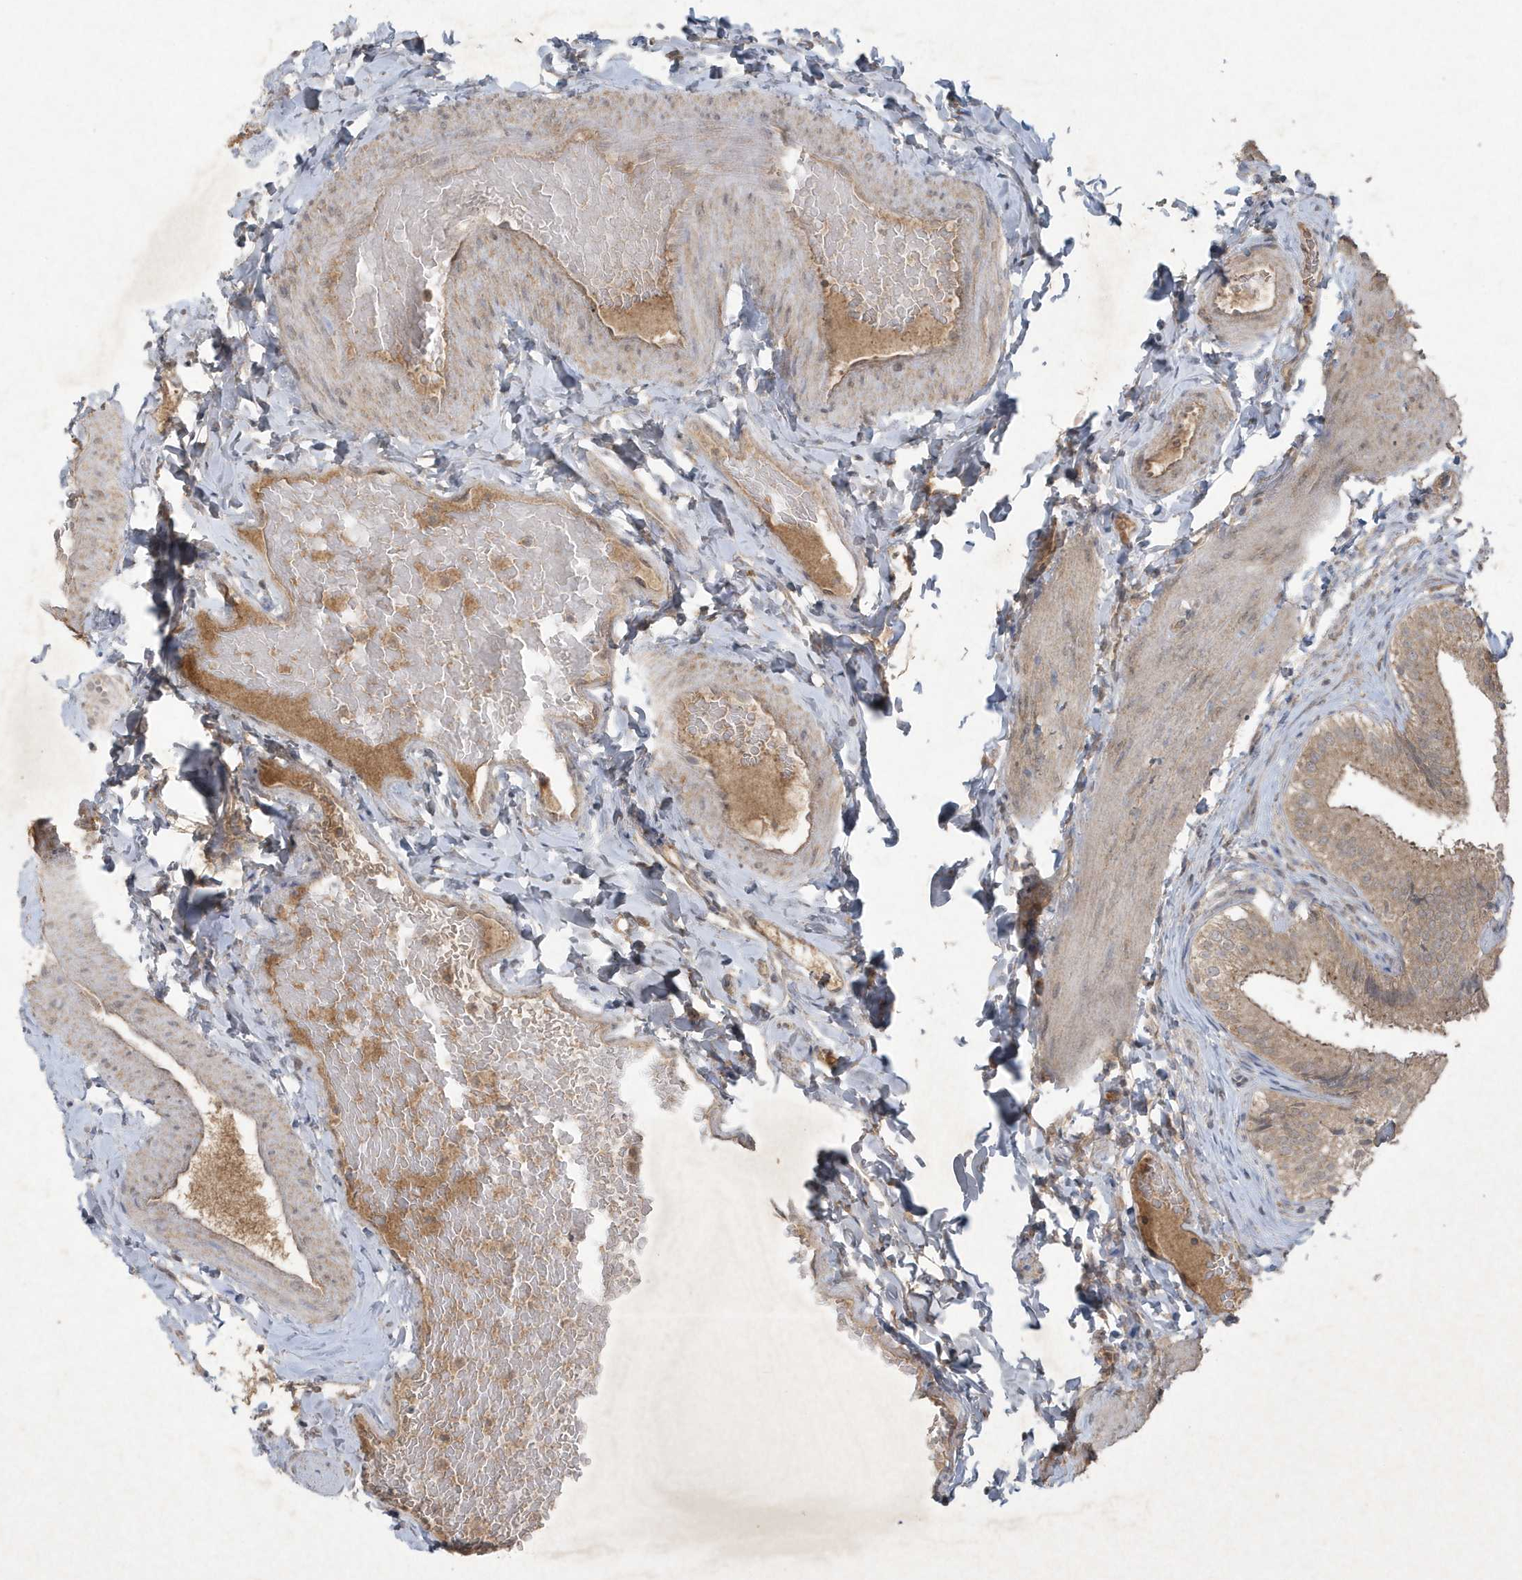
{"staining": {"intensity": "moderate", "quantity": ">75%", "location": "cytoplasmic/membranous"}, "tissue": "gallbladder", "cell_type": "Glandular cells", "image_type": "normal", "snomed": [{"axis": "morphology", "description": "Normal tissue, NOS"}, {"axis": "topography", "description": "Gallbladder"}], "caption": "Moderate cytoplasmic/membranous expression for a protein is present in about >75% of glandular cells of unremarkable gallbladder using IHC.", "gene": "C1RL", "patient": {"sex": "female", "age": 30}}